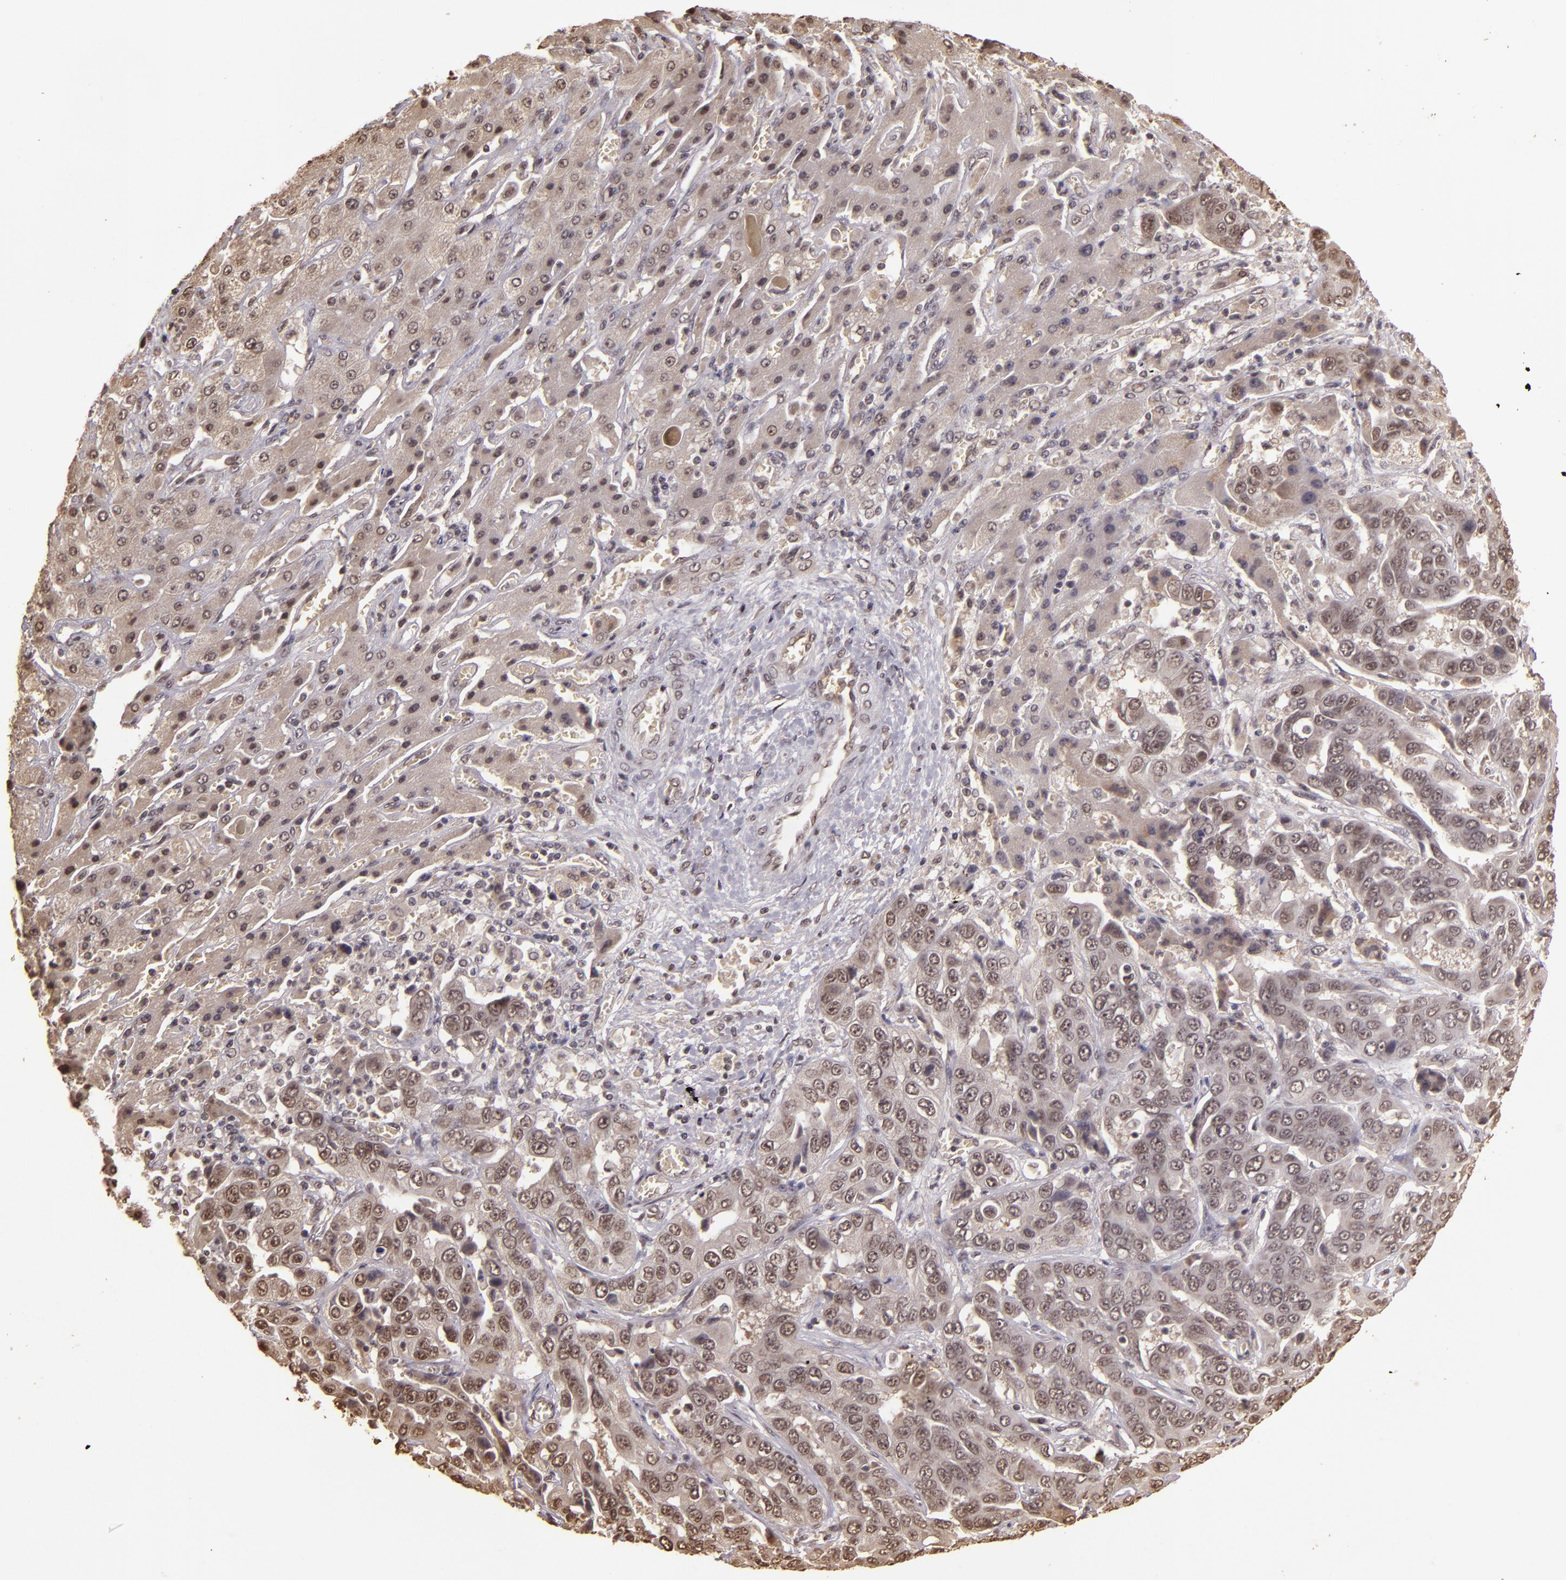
{"staining": {"intensity": "negative", "quantity": "none", "location": "none"}, "tissue": "liver cancer", "cell_type": "Tumor cells", "image_type": "cancer", "snomed": [{"axis": "morphology", "description": "Cholangiocarcinoma"}, {"axis": "topography", "description": "Liver"}], "caption": "A micrograph of liver cancer stained for a protein reveals no brown staining in tumor cells.", "gene": "CUL1", "patient": {"sex": "female", "age": 52}}